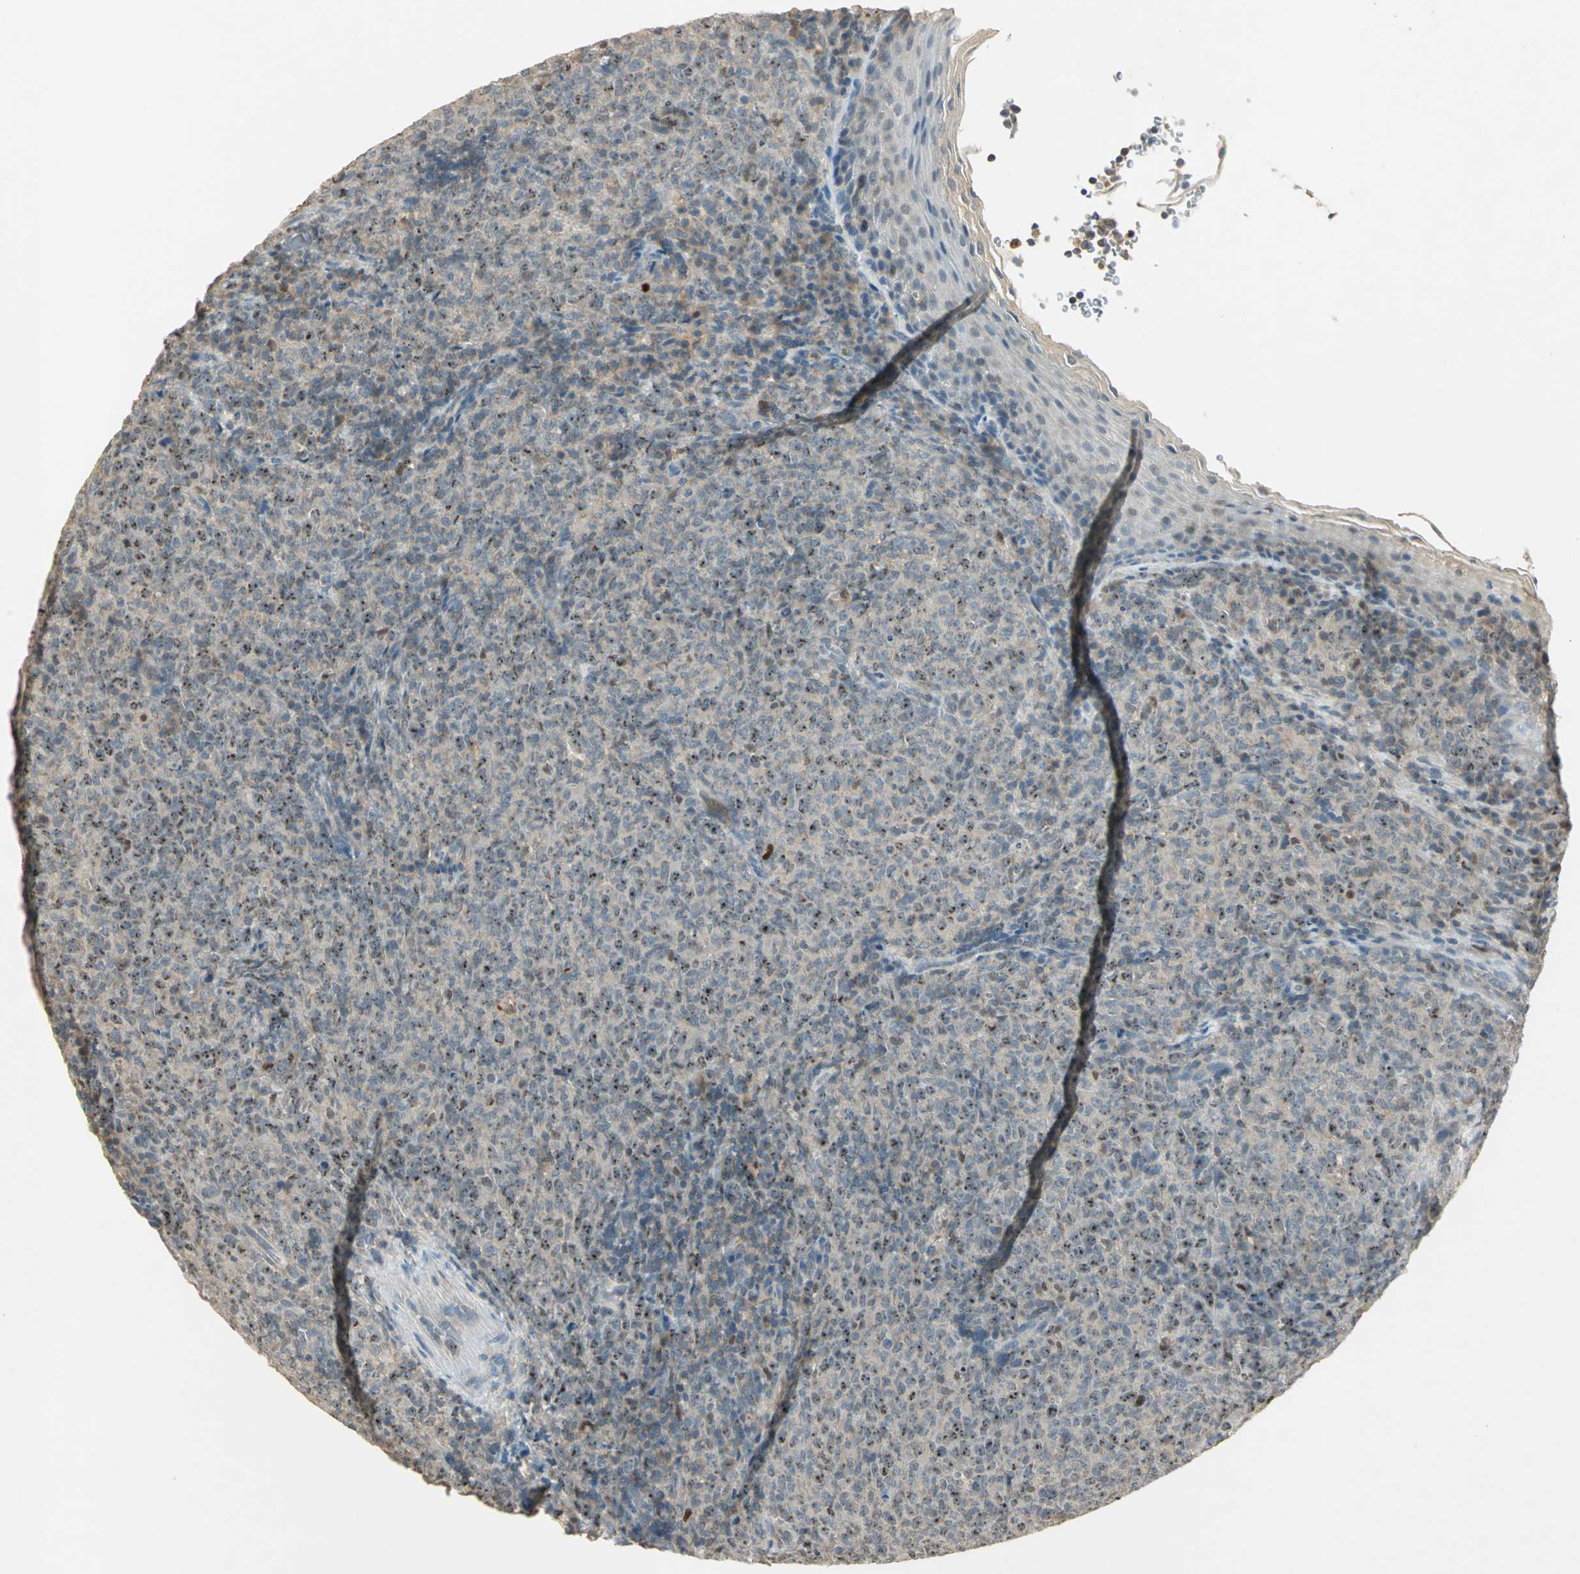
{"staining": {"intensity": "strong", "quantity": "25%-75%", "location": "nuclear"}, "tissue": "lymphoma", "cell_type": "Tumor cells", "image_type": "cancer", "snomed": [{"axis": "morphology", "description": "Malignant lymphoma, non-Hodgkin's type, High grade"}, {"axis": "topography", "description": "Tonsil"}], "caption": "Protein expression by IHC reveals strong nuclear staining in about 25%-75% of tumor cells in lymphoma.", "gene": "BIRC2", "patient": {"sex": "female", "age": 36}}